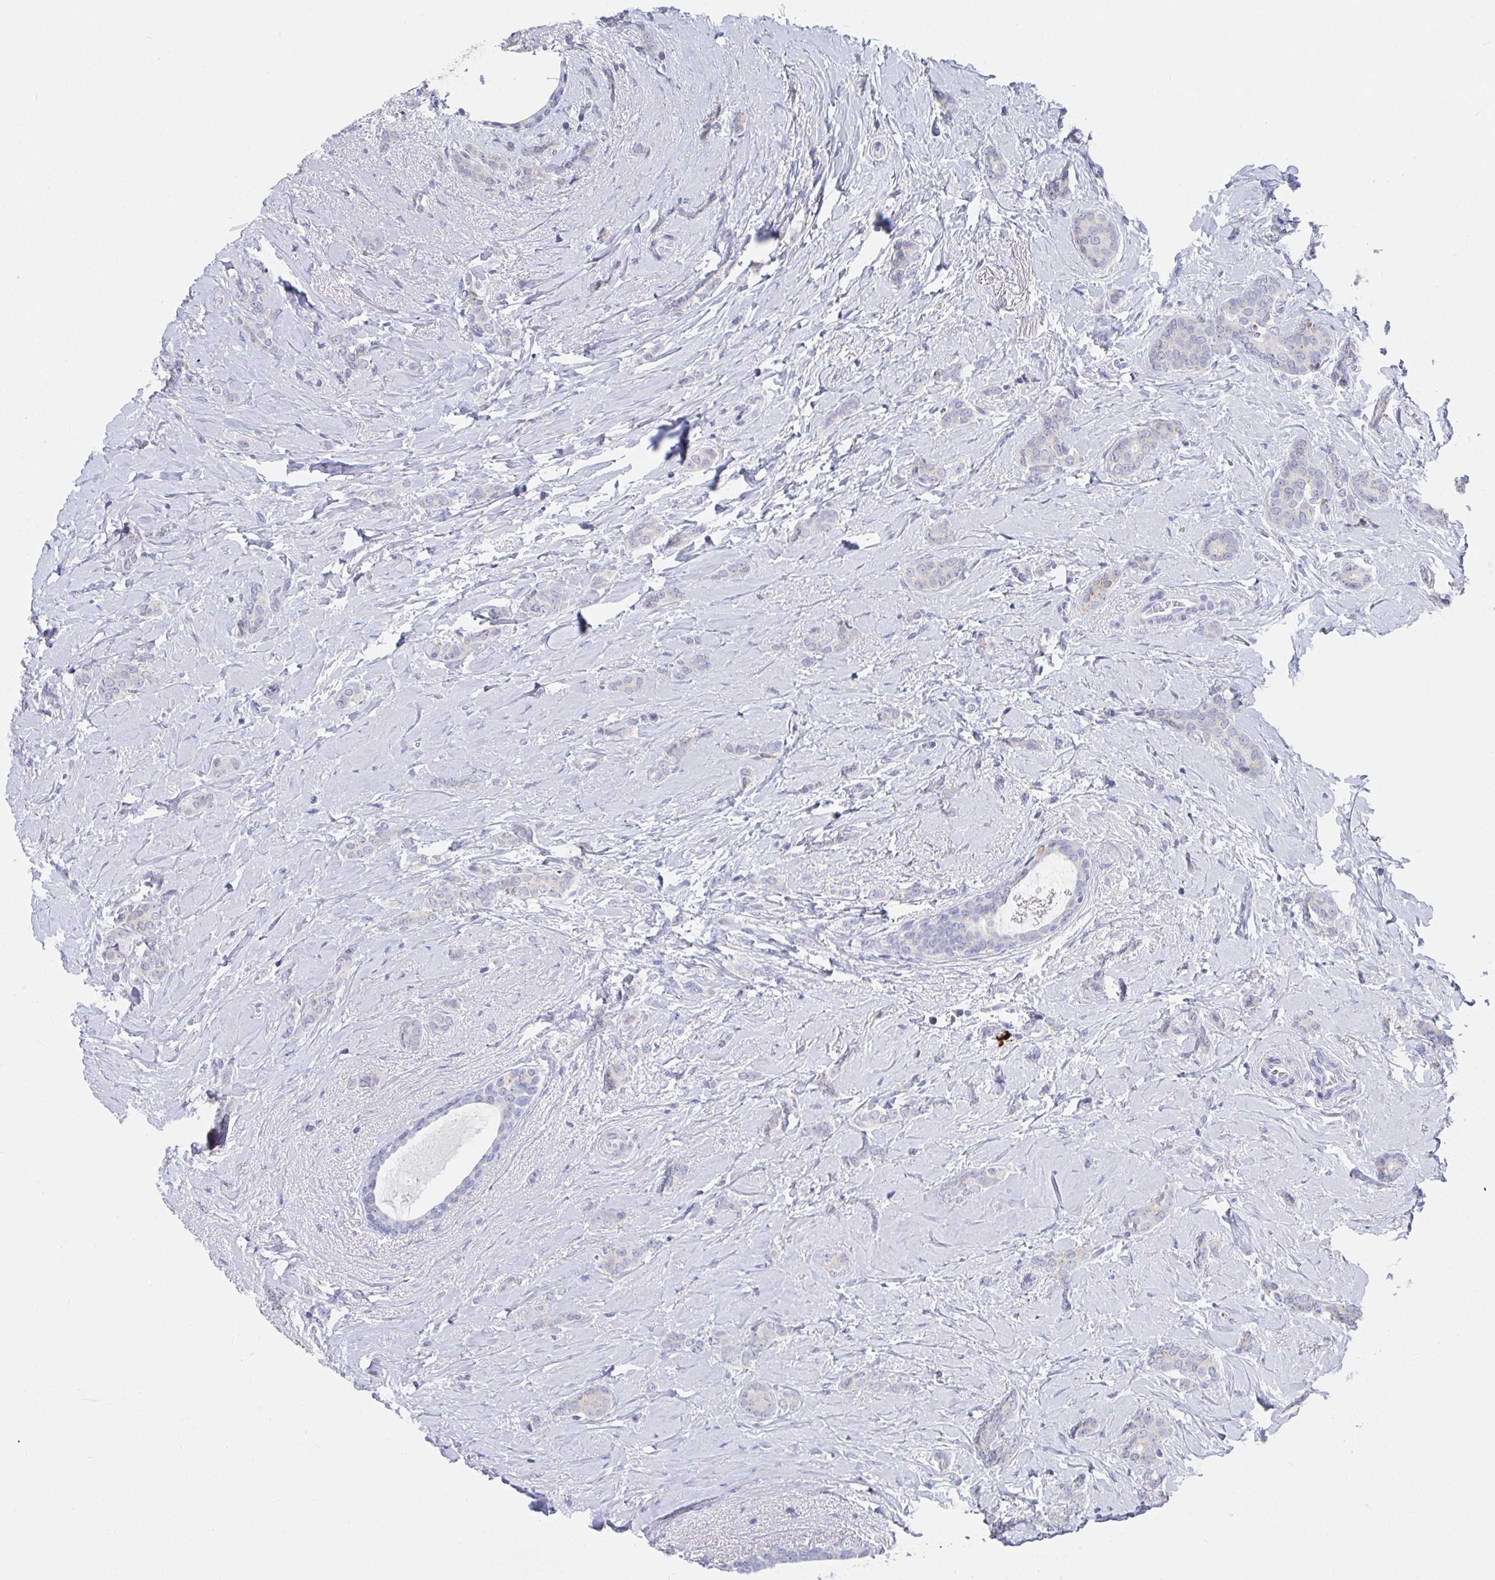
{"staining": {"intensity": "negative", "quantity": "none", "location": "none"}, "tissue": "breast cancer", "cell_type": "Tumor cells", "image_type": "cancer", "snomed": [{"axis": "morphology", "description": "Normal tissue, NOS"}, {"axis": "morphology", "description": "Duct carcinoma"}, {"axis": "topography", "description": "Breast"}], "caption": "Protein analysis of breast cancer shows no significant positivity in tumor cells. The staining was performed using DAB to visualize the protein expression in brown, while the nuclei were stained in blue with hematoxylin (Magnification: 20x).", "gene": "TAS2R39", "patient": {"sex": "female", "age": 77}}